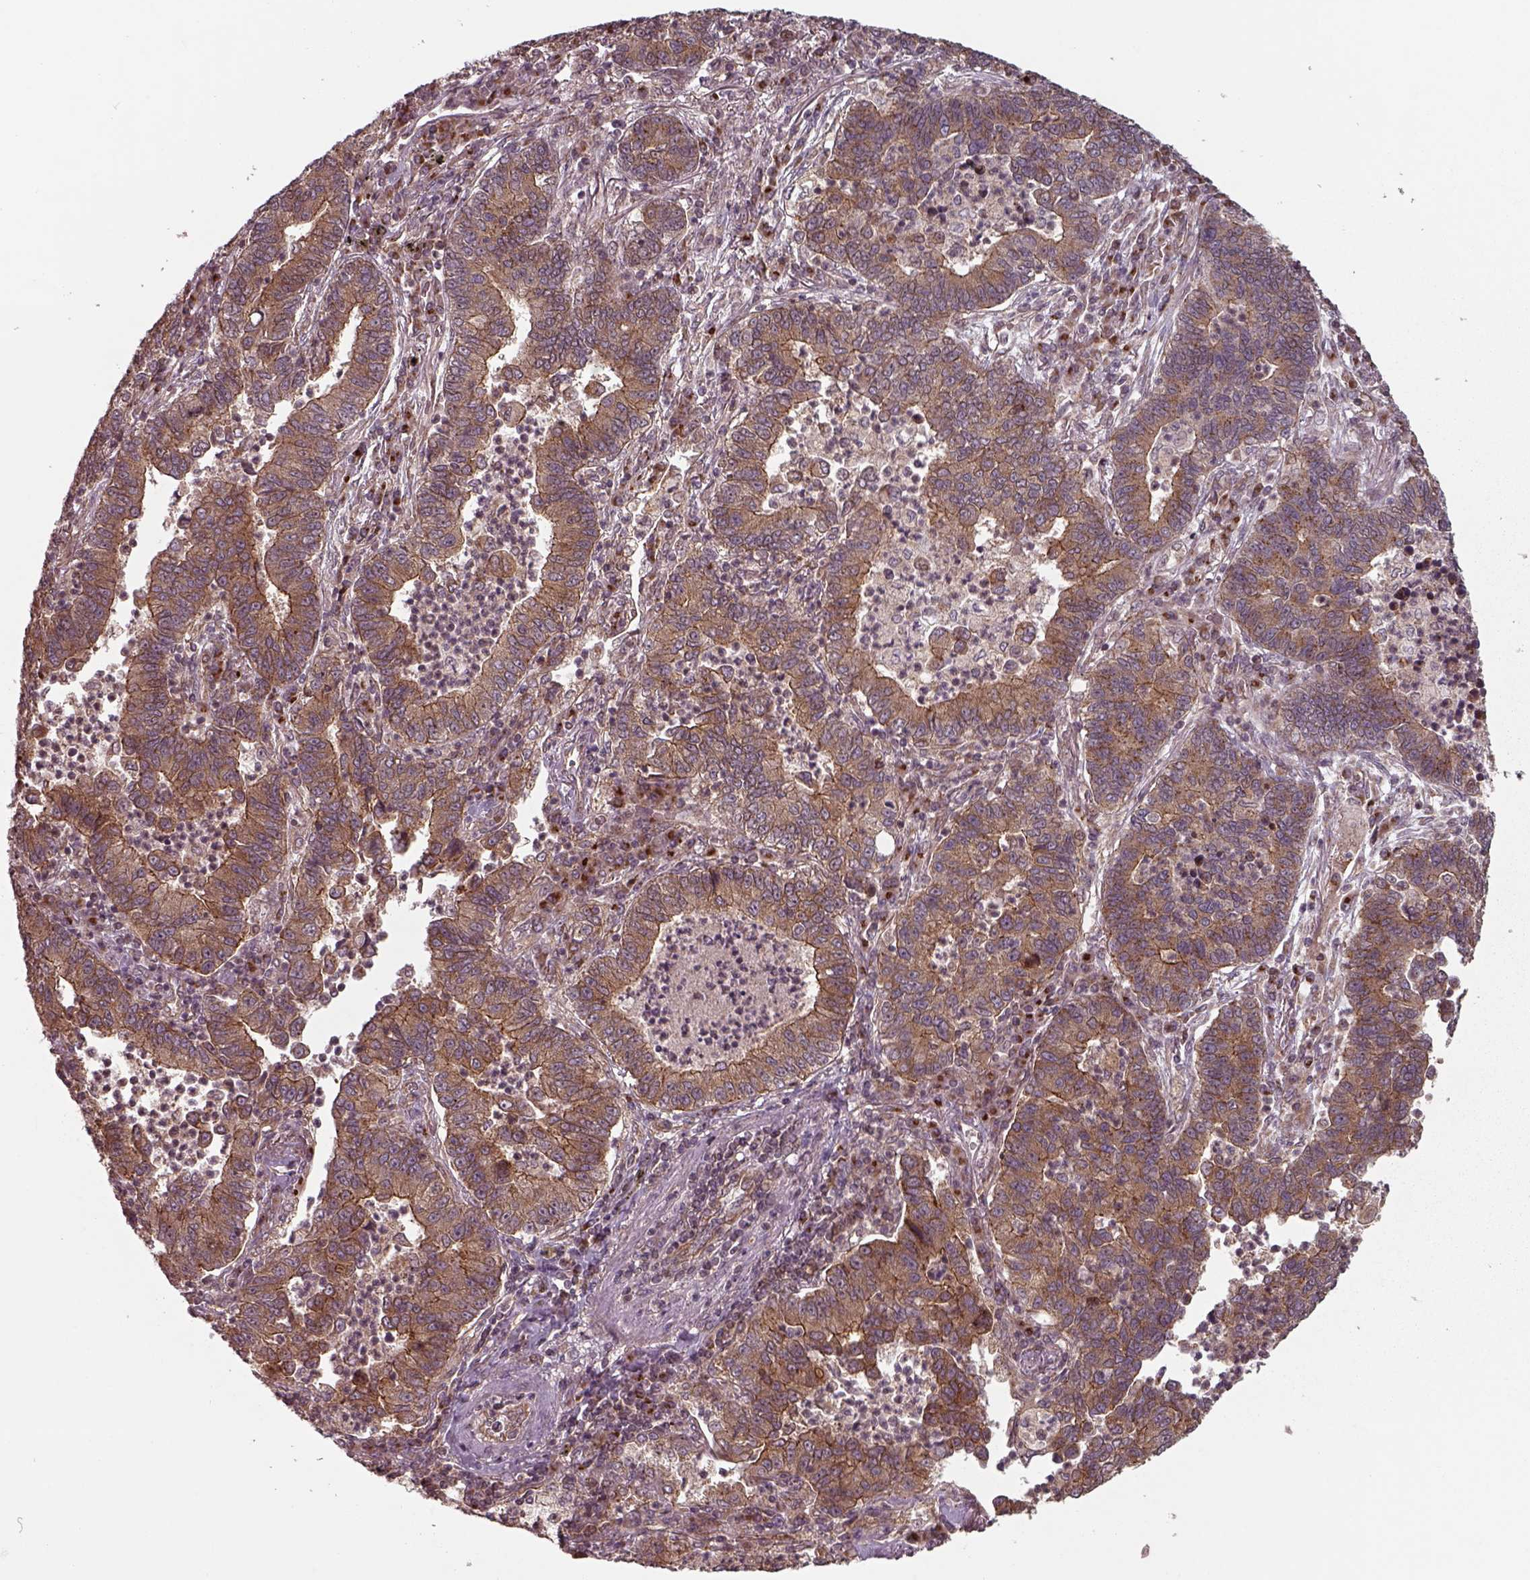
{"staining": {"intensity": "moderate", "quantity": ">75%", "location": "cytoplasmic/membranous"}, "tissue": "lung cancer", "cell_type": "Tumor cells", "image_type": "cancer", "snomed": [{"axis": "morphology", "description": "Adenocarcinoma, NOS"}, {"axis": "topography", "description": "Lung"}], "caption": "Immunohistochemical staining of adenocarcinoma (lung) demonstrates medium levels of moderate cytoplasmic/membranous positivity in about >75% of tumor cells.", "gene": "CHMP3", "patient": {"sex": "female", "age": 57}}